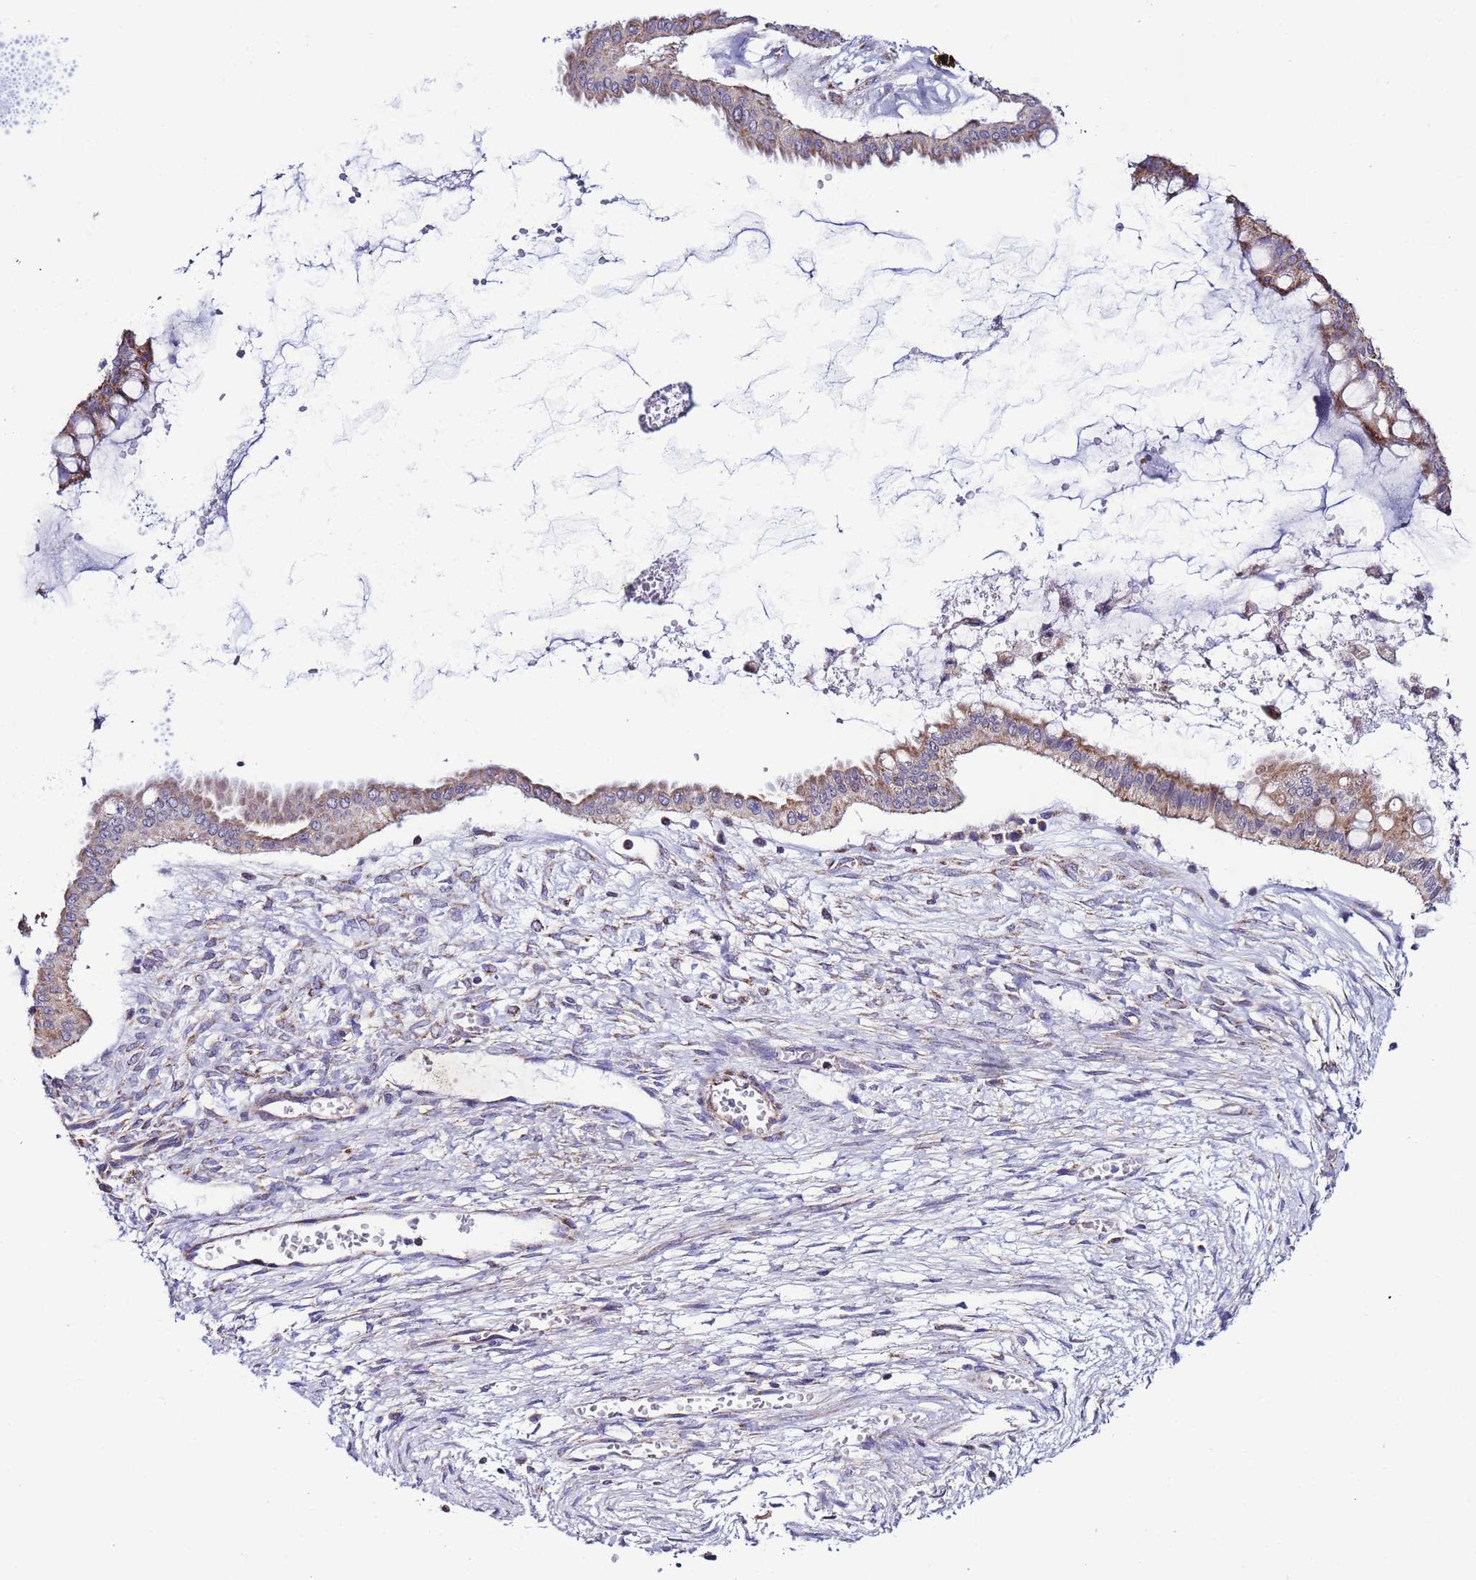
{"staining": {"intensity": "moderate", "quantity": ">75%", "location": "cytoplasmic/membranous"}, "tissue": "ovarian cancer", "cell_type": "Tumor cells", "image_type": "cancer", "snomed": [{"axis": "morphology", "description": "Cystadenocarcinoma, mucinous, NOS"}, {"axis": "topography", "description": "Ovary"}], "caption": "Ovarian cancer stained for a protein (brown) demonstrates moderate cytoplasmic/membranous positive positivity in approximately >75% of tumor cells.", "gene": "UEVLD", "patient": {"sex": "female", "age": 73}}